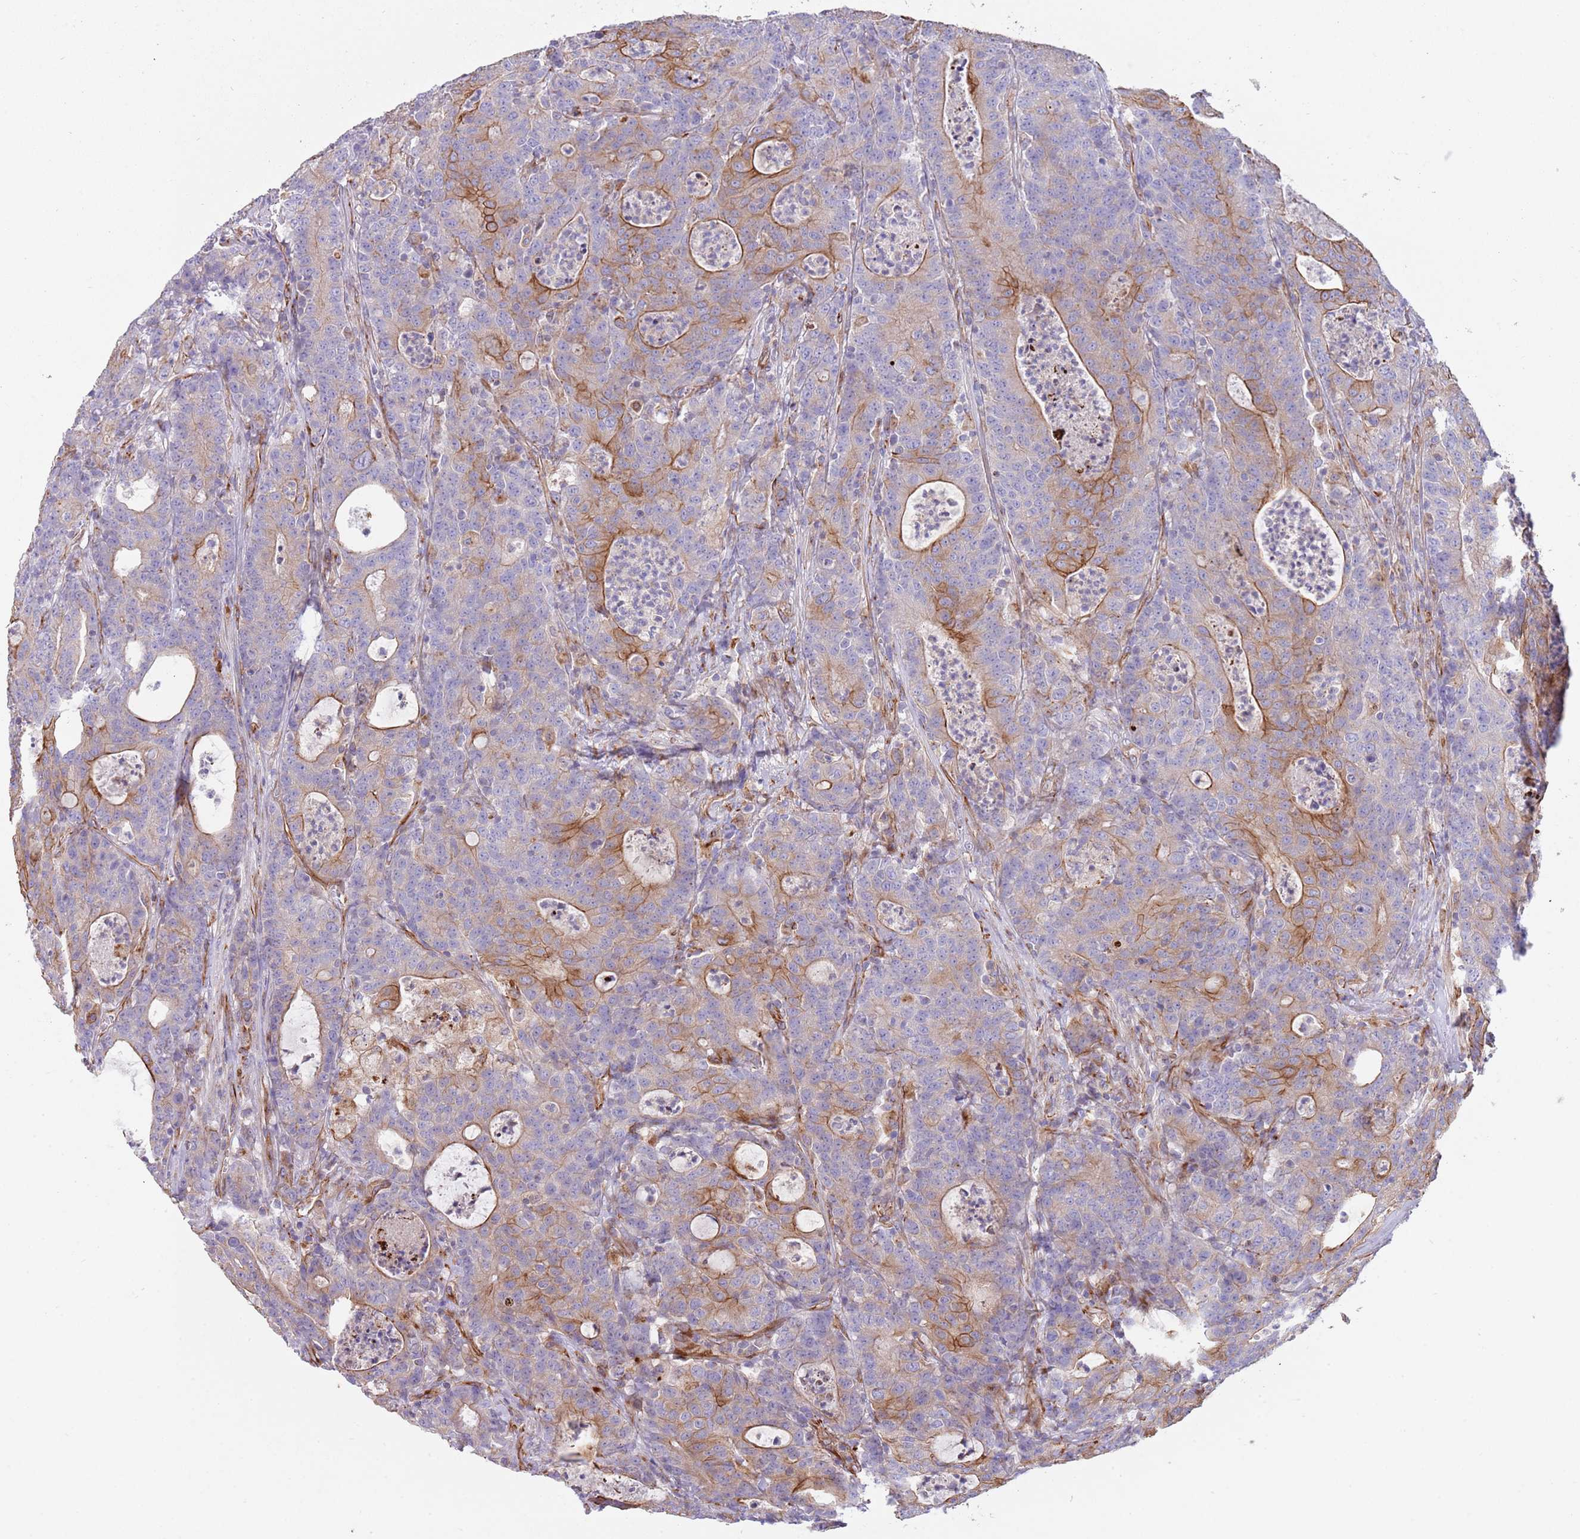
{"staining": {"intensity": "moderate", "quantity": "25%-75%", "location": "cytoplasmic/membranous"}, "tissue": "colorectal cancer", "cell_type": "Tumor cells", "image_type": "cancer", "snomed": [{"axis": "morphology", "description": "Adenocarcinoma, NOS"}, {"axis": "topography", "description": "Colon"}], "caption": "Moderate cytoplasmic/membranous positivity is appreciated in about 25%-75% of tumor cells in colorectal adenocarcinoma. (DAB (3,3'-diaminobenzidine) IHC with brightfield microscopy, high magnification).", "gene": "MOGAT1", "patient": {"sex": "male", "age": 83}}